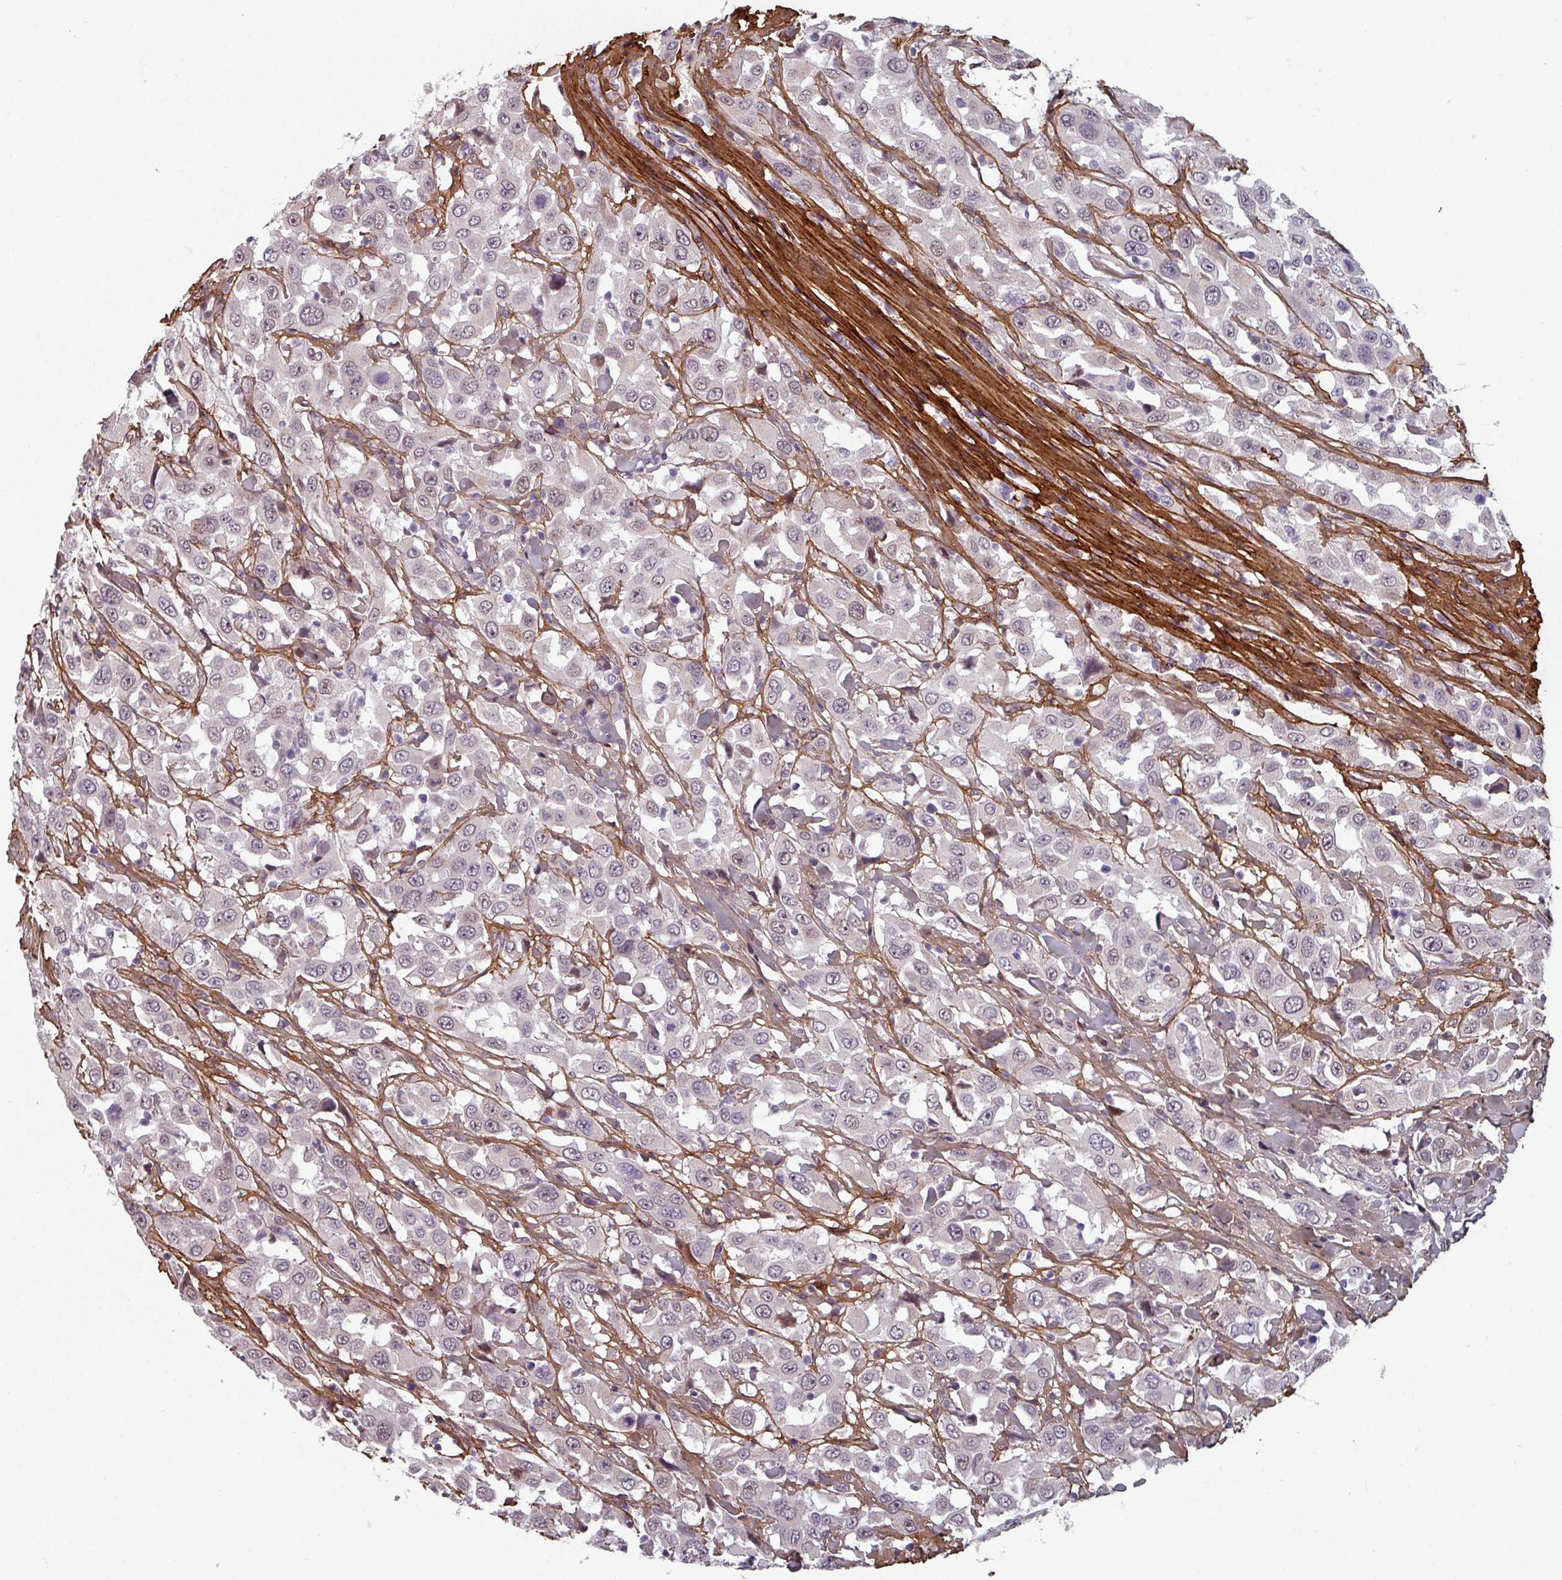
{"staining": {"intensity": "negative", "quantity": "none", "location": "none"}, "tissue": "urothelial cancer", "cell_type": "Tumor cells", "image_type": "cancer", "snomed": [{"axis": "morphology", "description": "Urothelial carcinoma, High grade"}, {"axis": "topography", "description": "Urinary bladder"}], "caption": "IHC of human urothelial carcinoma (high-grade) exhibits no expression in tumor cells.", "gene": "CYB5RL", "patient": {"sex": "male", "age": 61}}